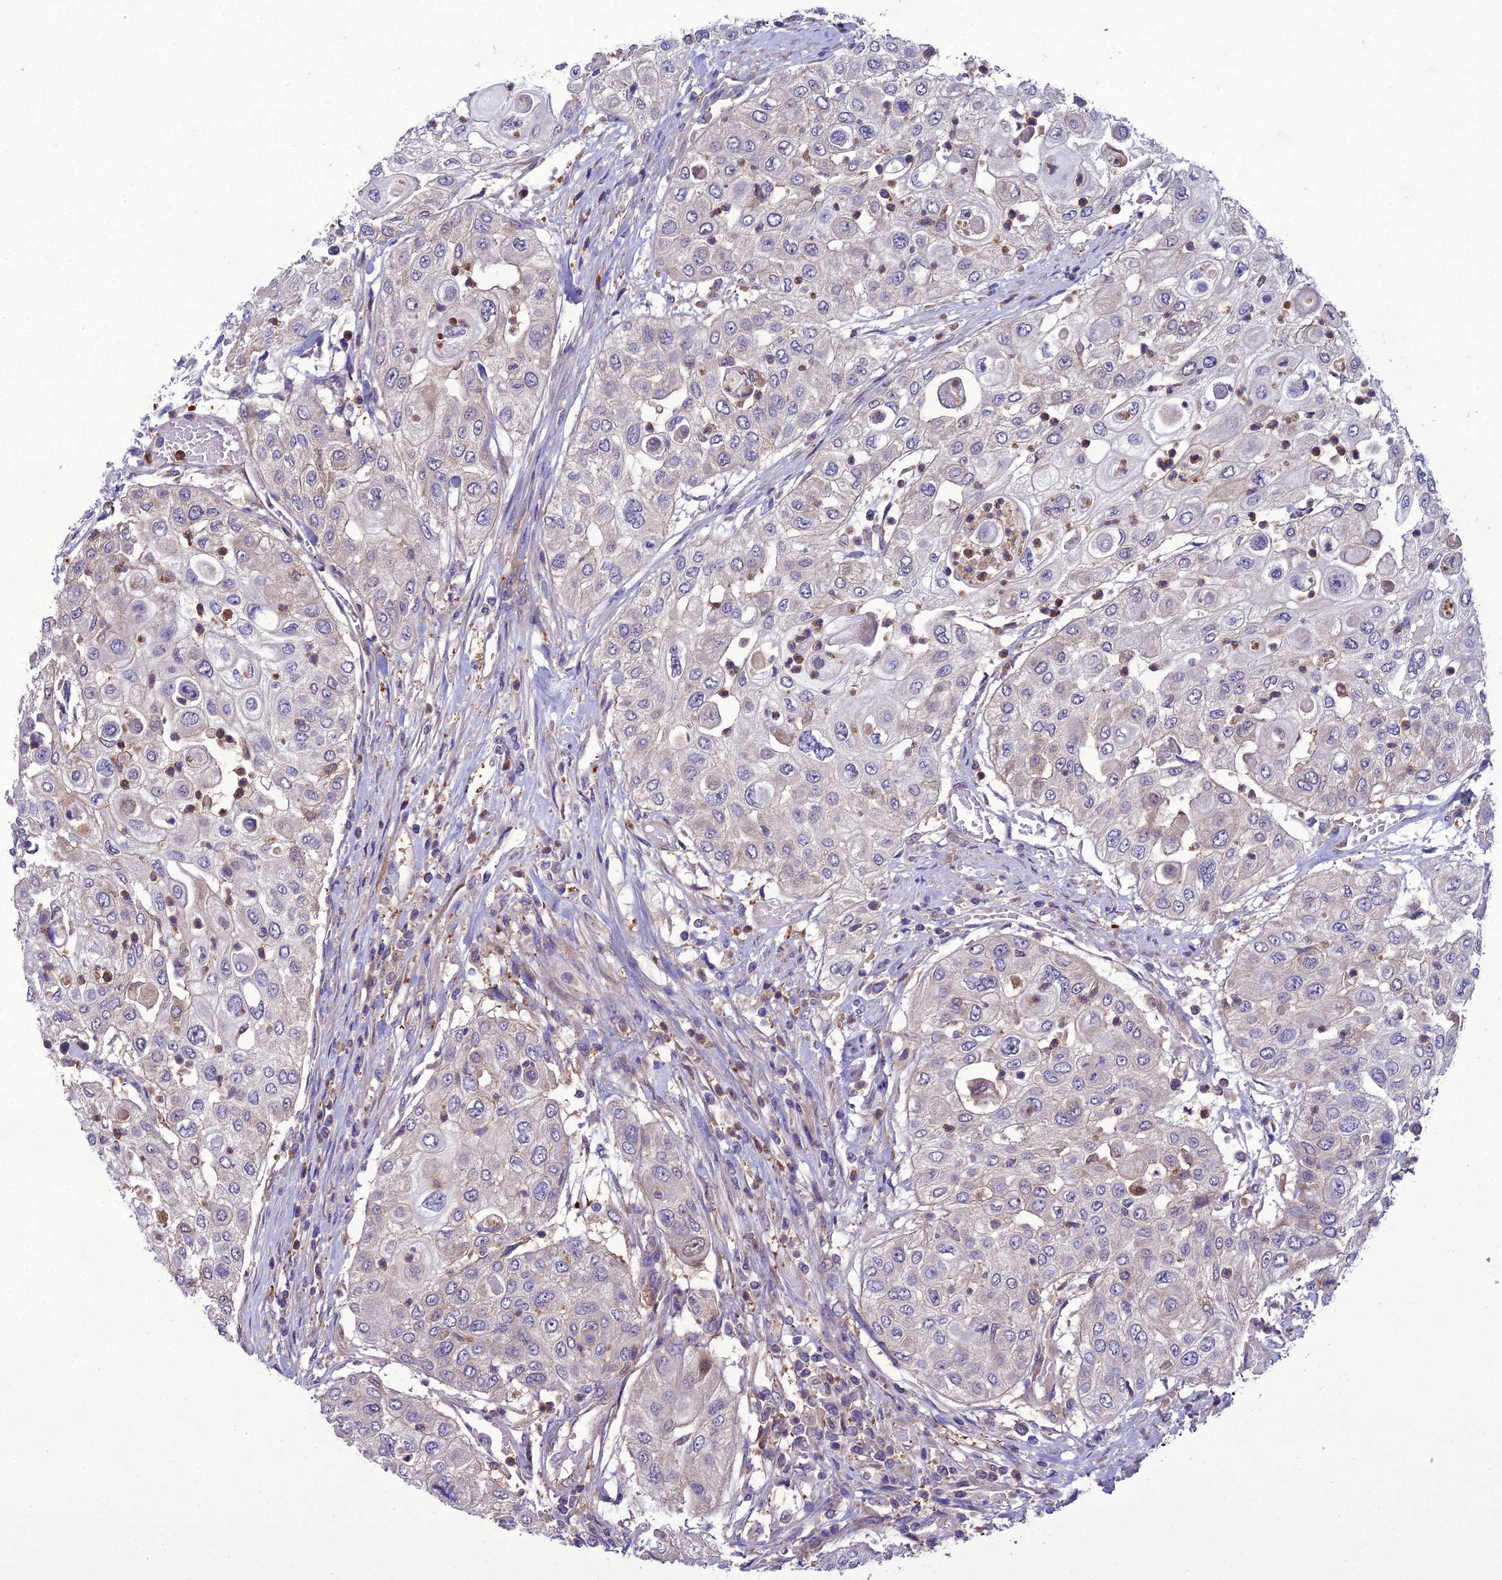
{"staining": {"intensity": "negative", "quantity": "none", "location": "none"}, "tissue": "urothelial cancer", "cell_type": "Tumor cells", "image_type": "cancer", "snomed": [{"axis": "morphology", "description": "Urothelial carcinoma, High grade"}, {"axis": "topography", "description": "Urinary bladder"}], "caption": "The photomicrograph shows no staining of tumor cells in urothelial cancer. (DAB immunohistochemistry (IHC) visualized using brightfield microscopy, high magnification).", "gene": "GDF6", "patient": {"sex": "female", "age": 79}}